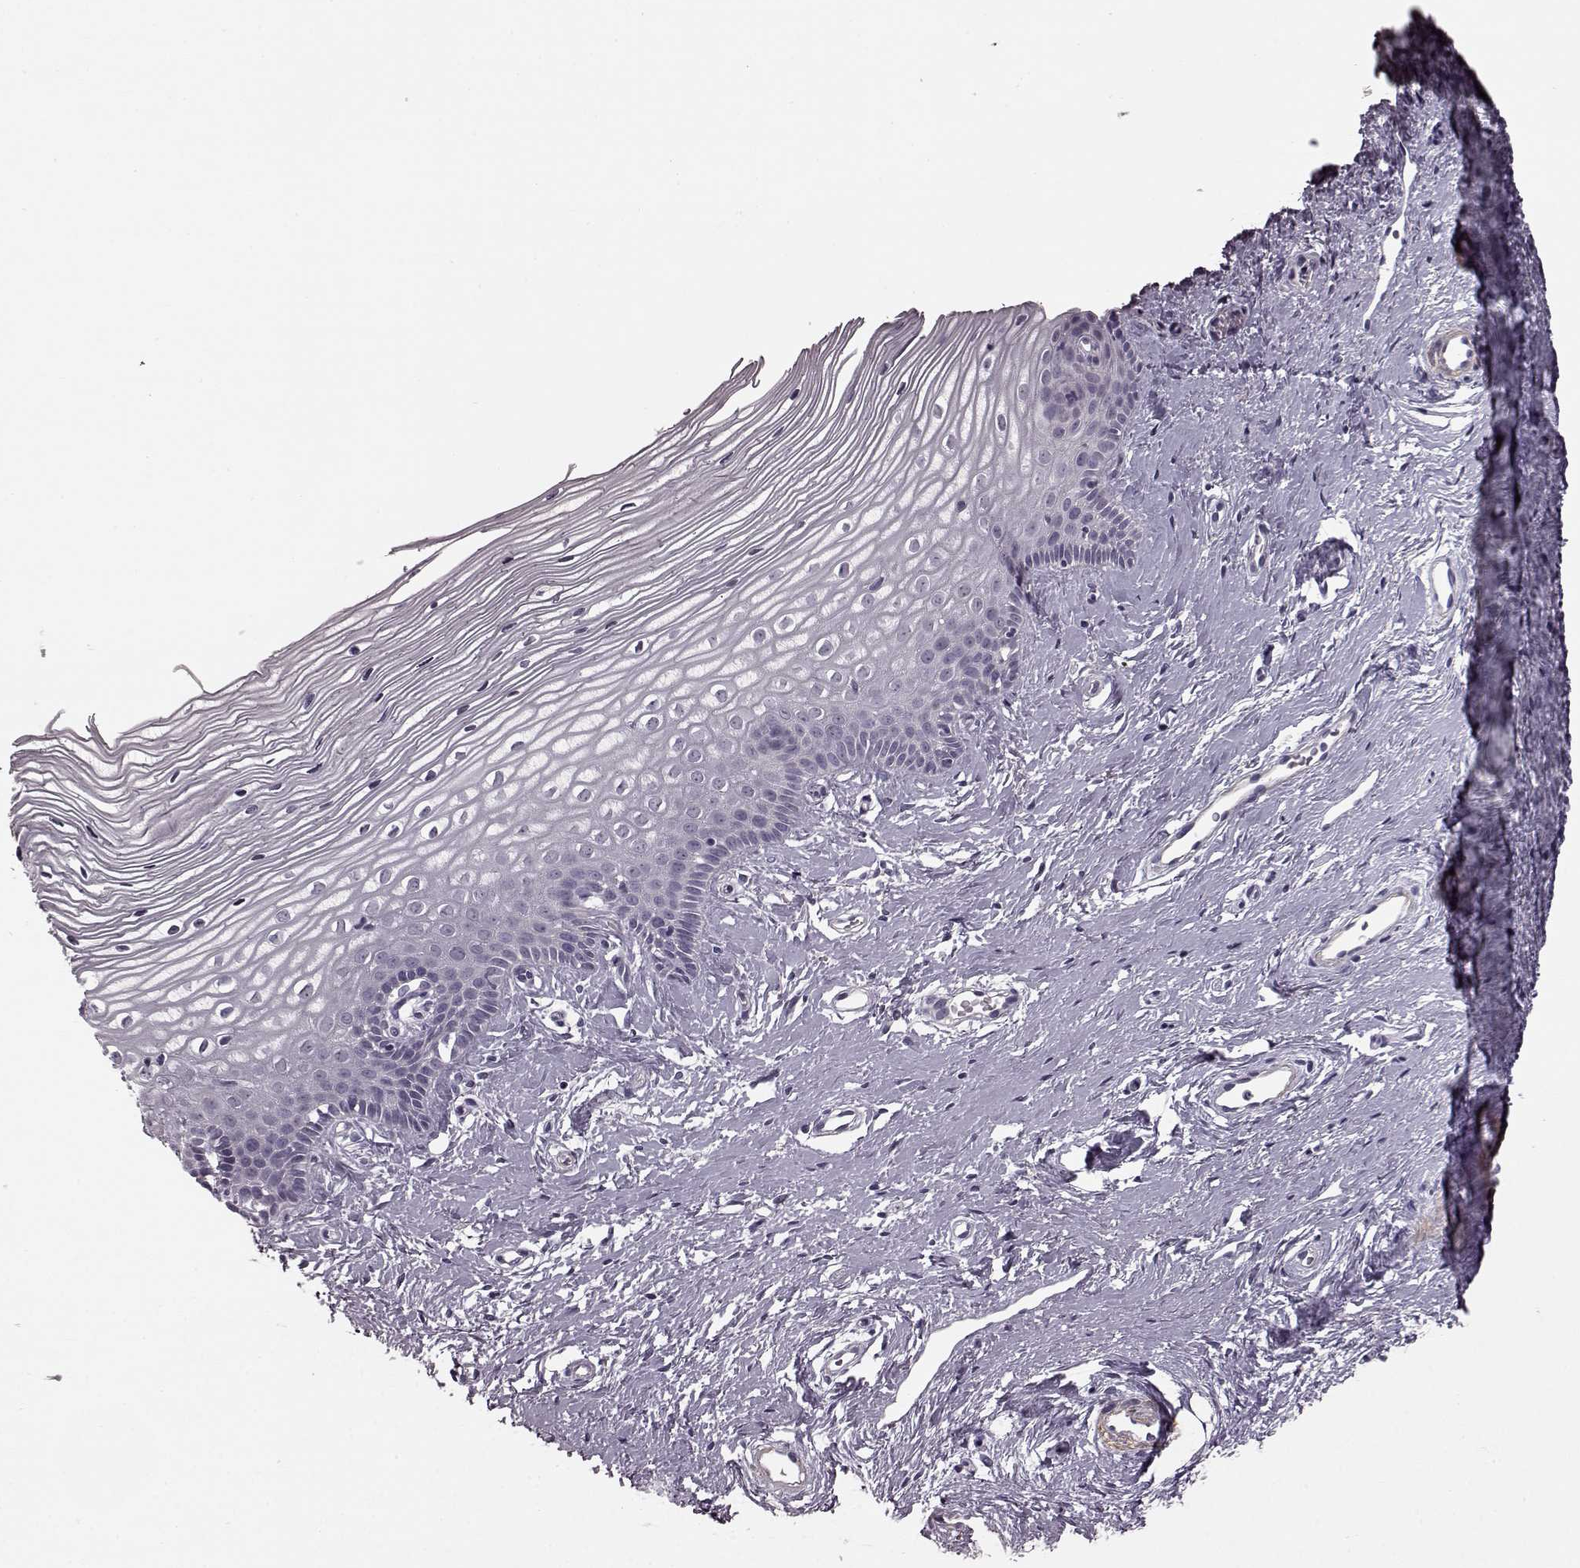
{"staining": {"intensity": "negative", "quantity": "none", "location": "none"}, "tissue": "cervix", "cell_type": "Squamous epithelial cells", "image_type": "normal", "snomed": [{"axis": "morphology", "description": "Normal tissue, NOS"}, {"axis": "topography", "description": "Cervix"}], "caption": "The image demonstrates no significant staining in squamous epithelial cells of cervix. (DAB (3,3'-diaminobenzidine) immunohistochemistry (IHC), high magnification).", "gene": "SLCO3A1", "patient": {"sex": "female", "age": 40}}